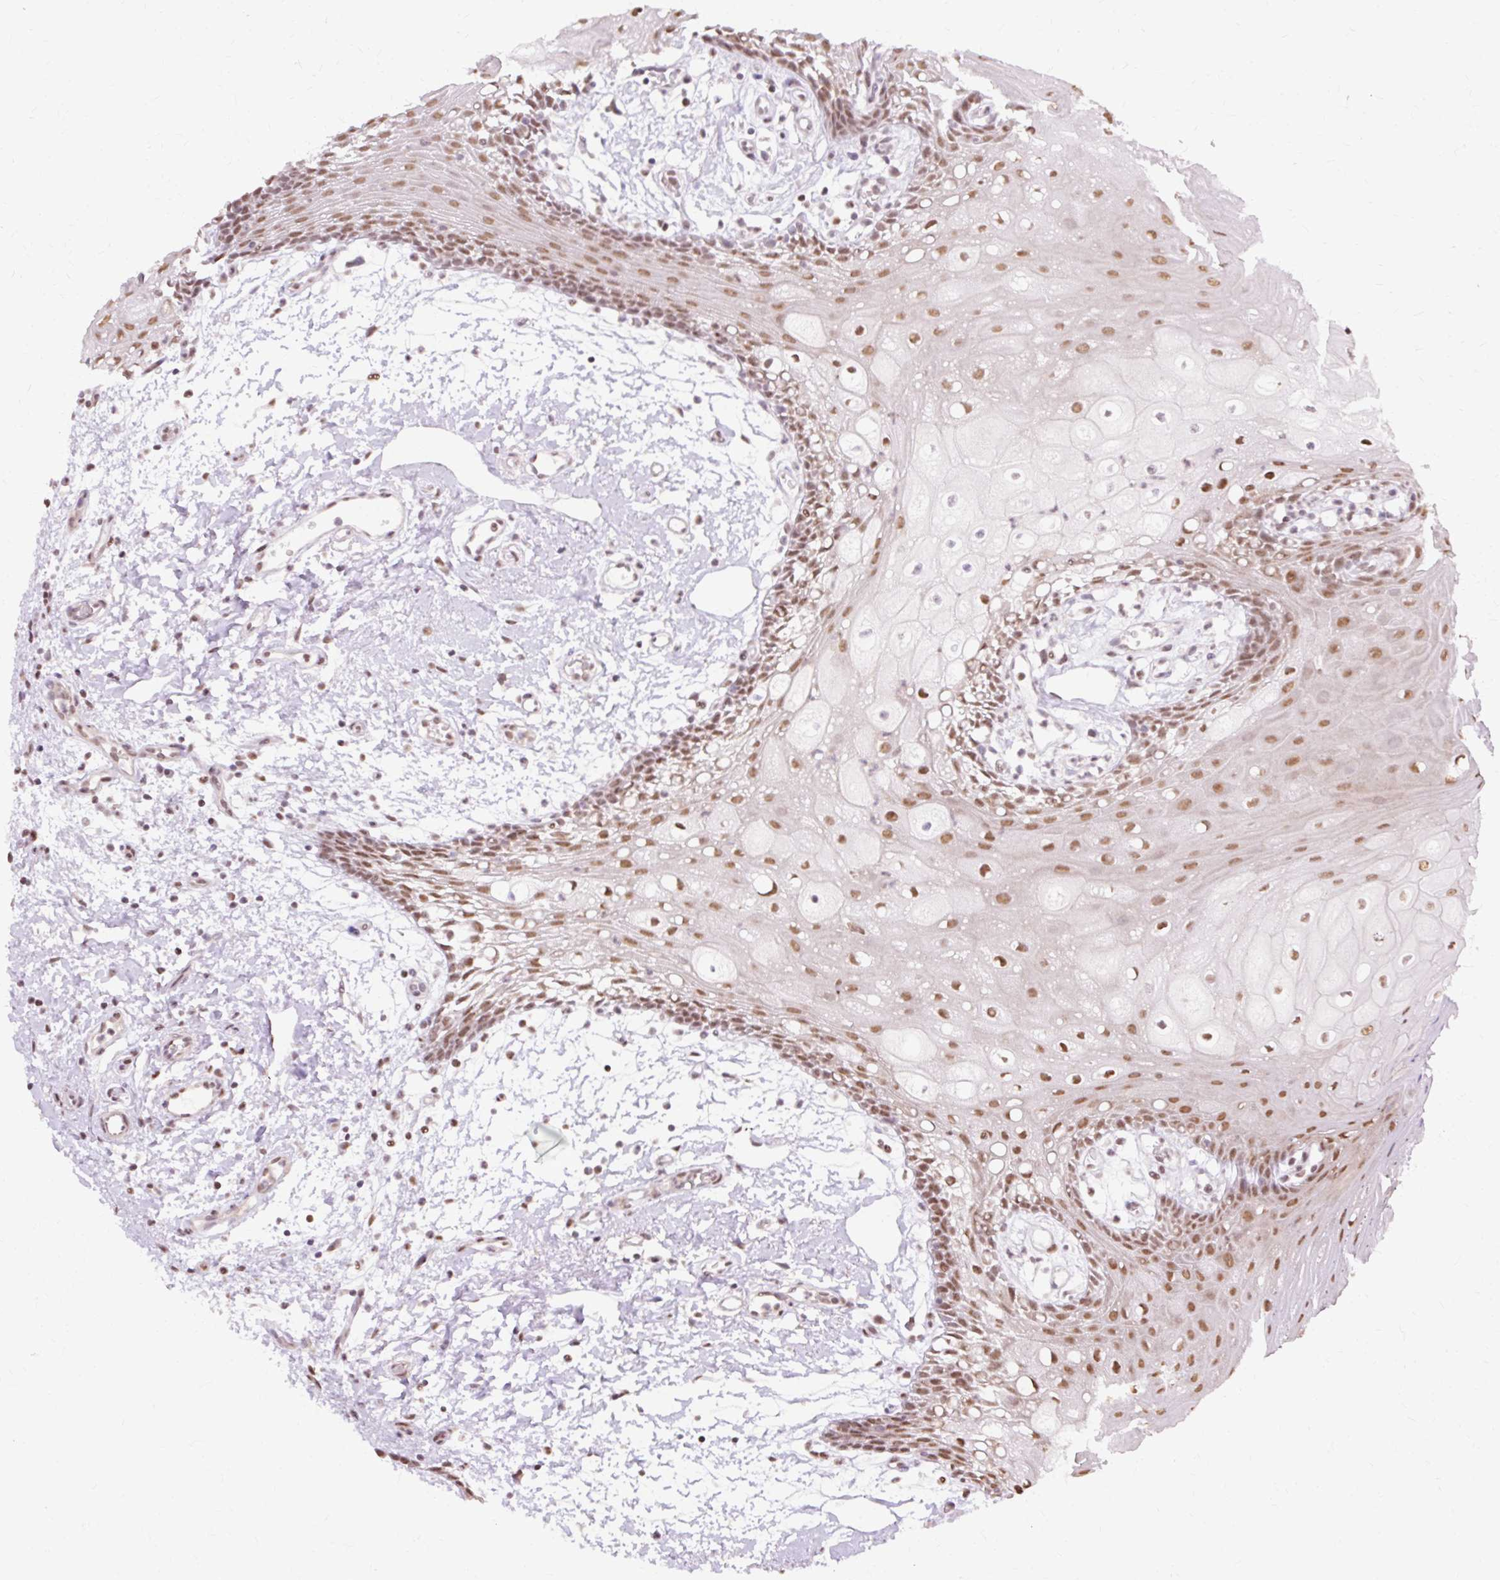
{"staining": {"intensity": "moderate", "quantity": ">75%", "location": "nuclear"}, "tissue": "oral mucosa", "cell_type": "Squamous epithelial cells", "image_type": "normal", "snomed": [{"axis": "morphology", "description": "Normal tissue, NOS"}, {"axis": "topography", "description": "Oral tissue"}], "caption": "DAB immunohistochemical staining of benign oral mucosa exhibits moderate nuclear protein positivity in approximately >75% of squamous epithelial cells. (Brightfield microscopy of DAB IHC at high magnification).", "gene": "ENSG00000261832", "patient": {"sex": "female", "age": 59}}